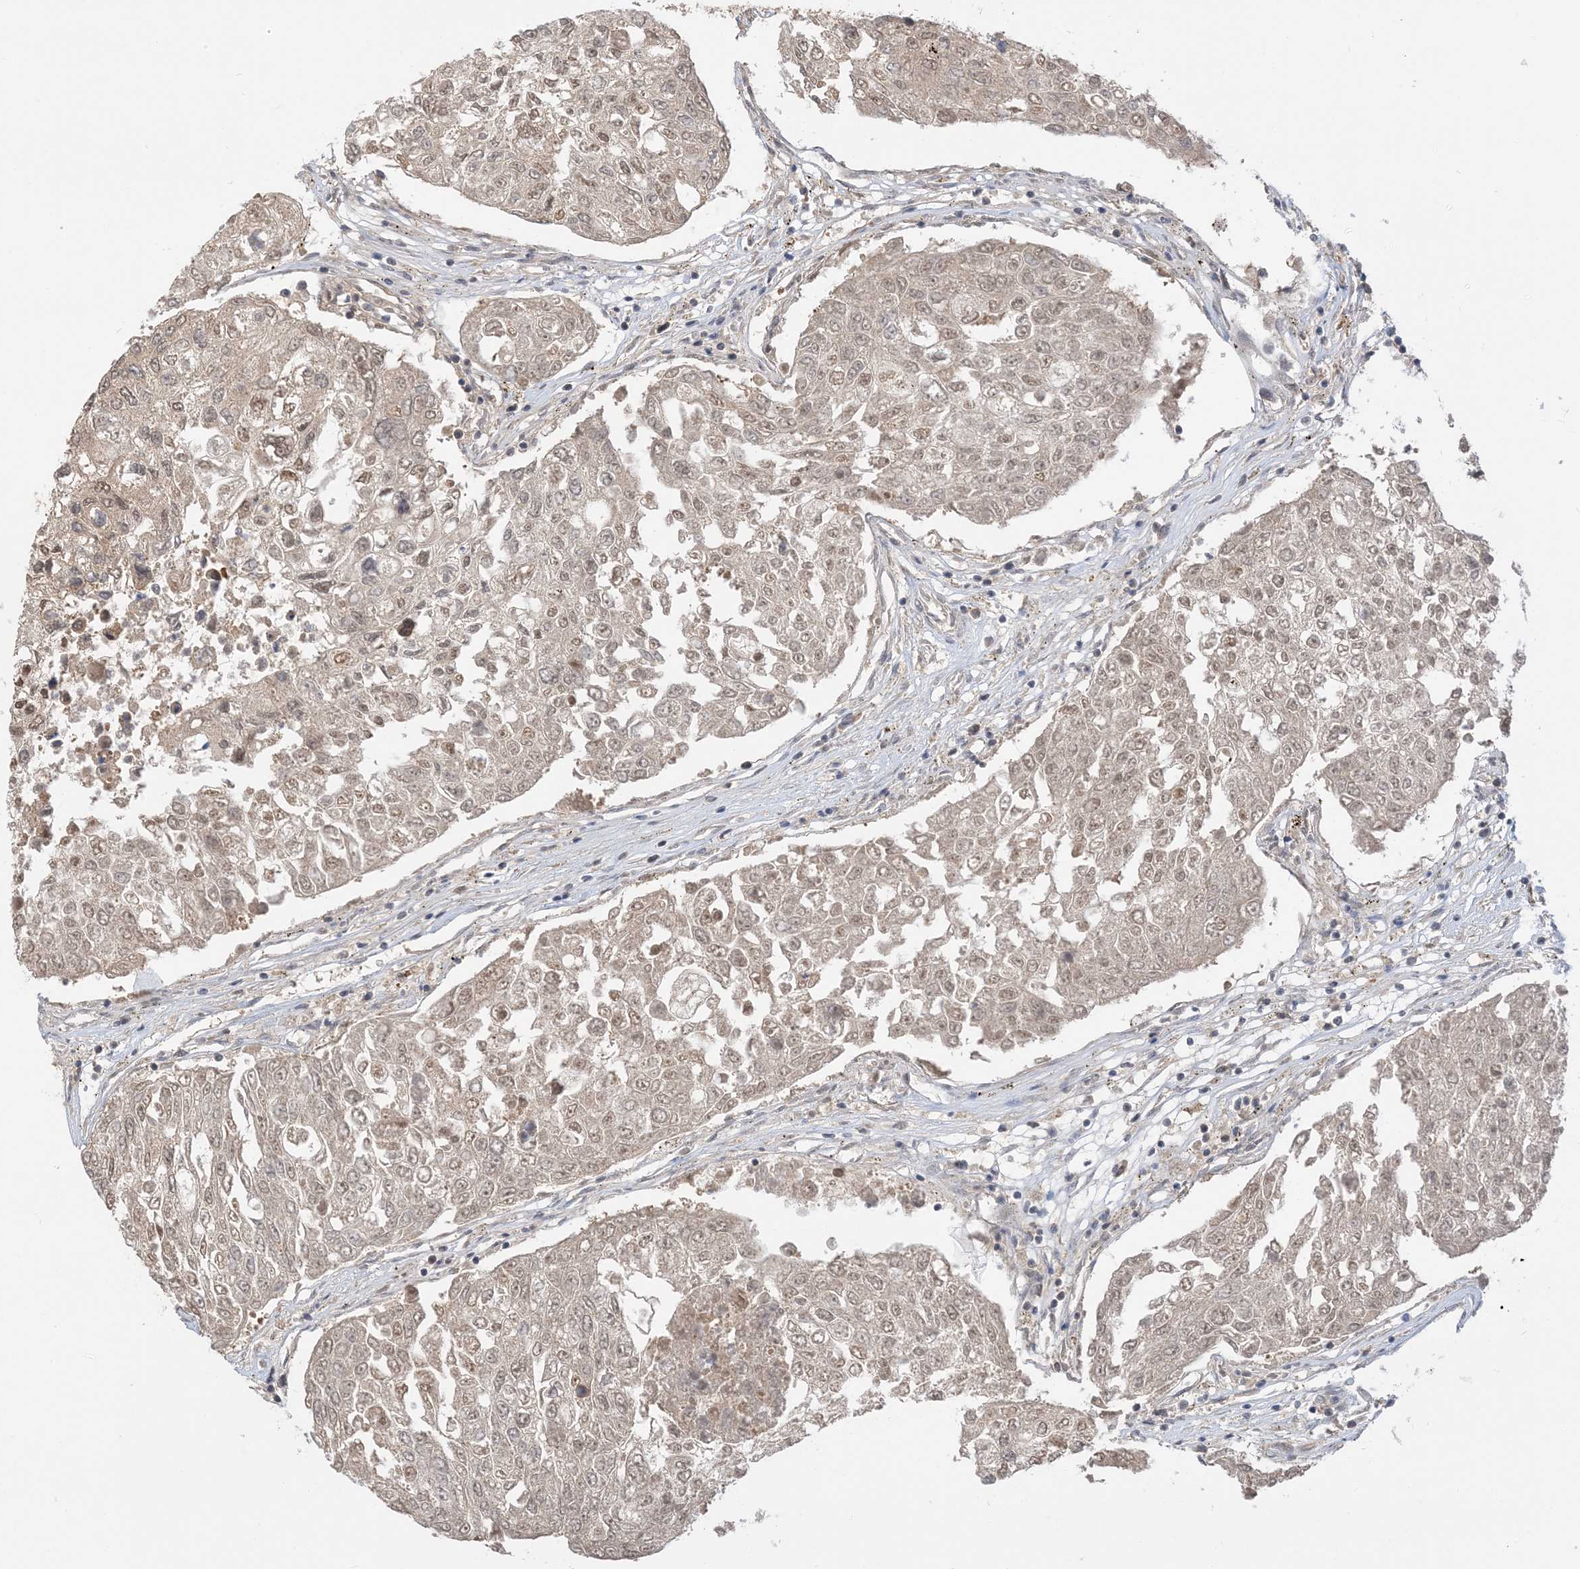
{"staining": {"intensity": "moderate", "quantity": ">75%", "location": "cytoplasmic/membranous,nuclear"}, "tissue": "urothelial cancer", "cell_type": "Tumor cells", "image_type": "cancer", "snomed": [{"axis": "morphology", "description": "Urothelial carcinoma, High grade"}, {"axis": "topography", "description": "Lymph node"}, {"axis": "topography", "description": "Urinary bladder"}], "caption": "Brown immunohistochemical staining in human urothelial cancer reveals moderate cytoplasmic/membranous and nuclear expression in about >75% of tumor cells.", "gene": "WDR26", "patient": {"sex": "male", "age": 51}}